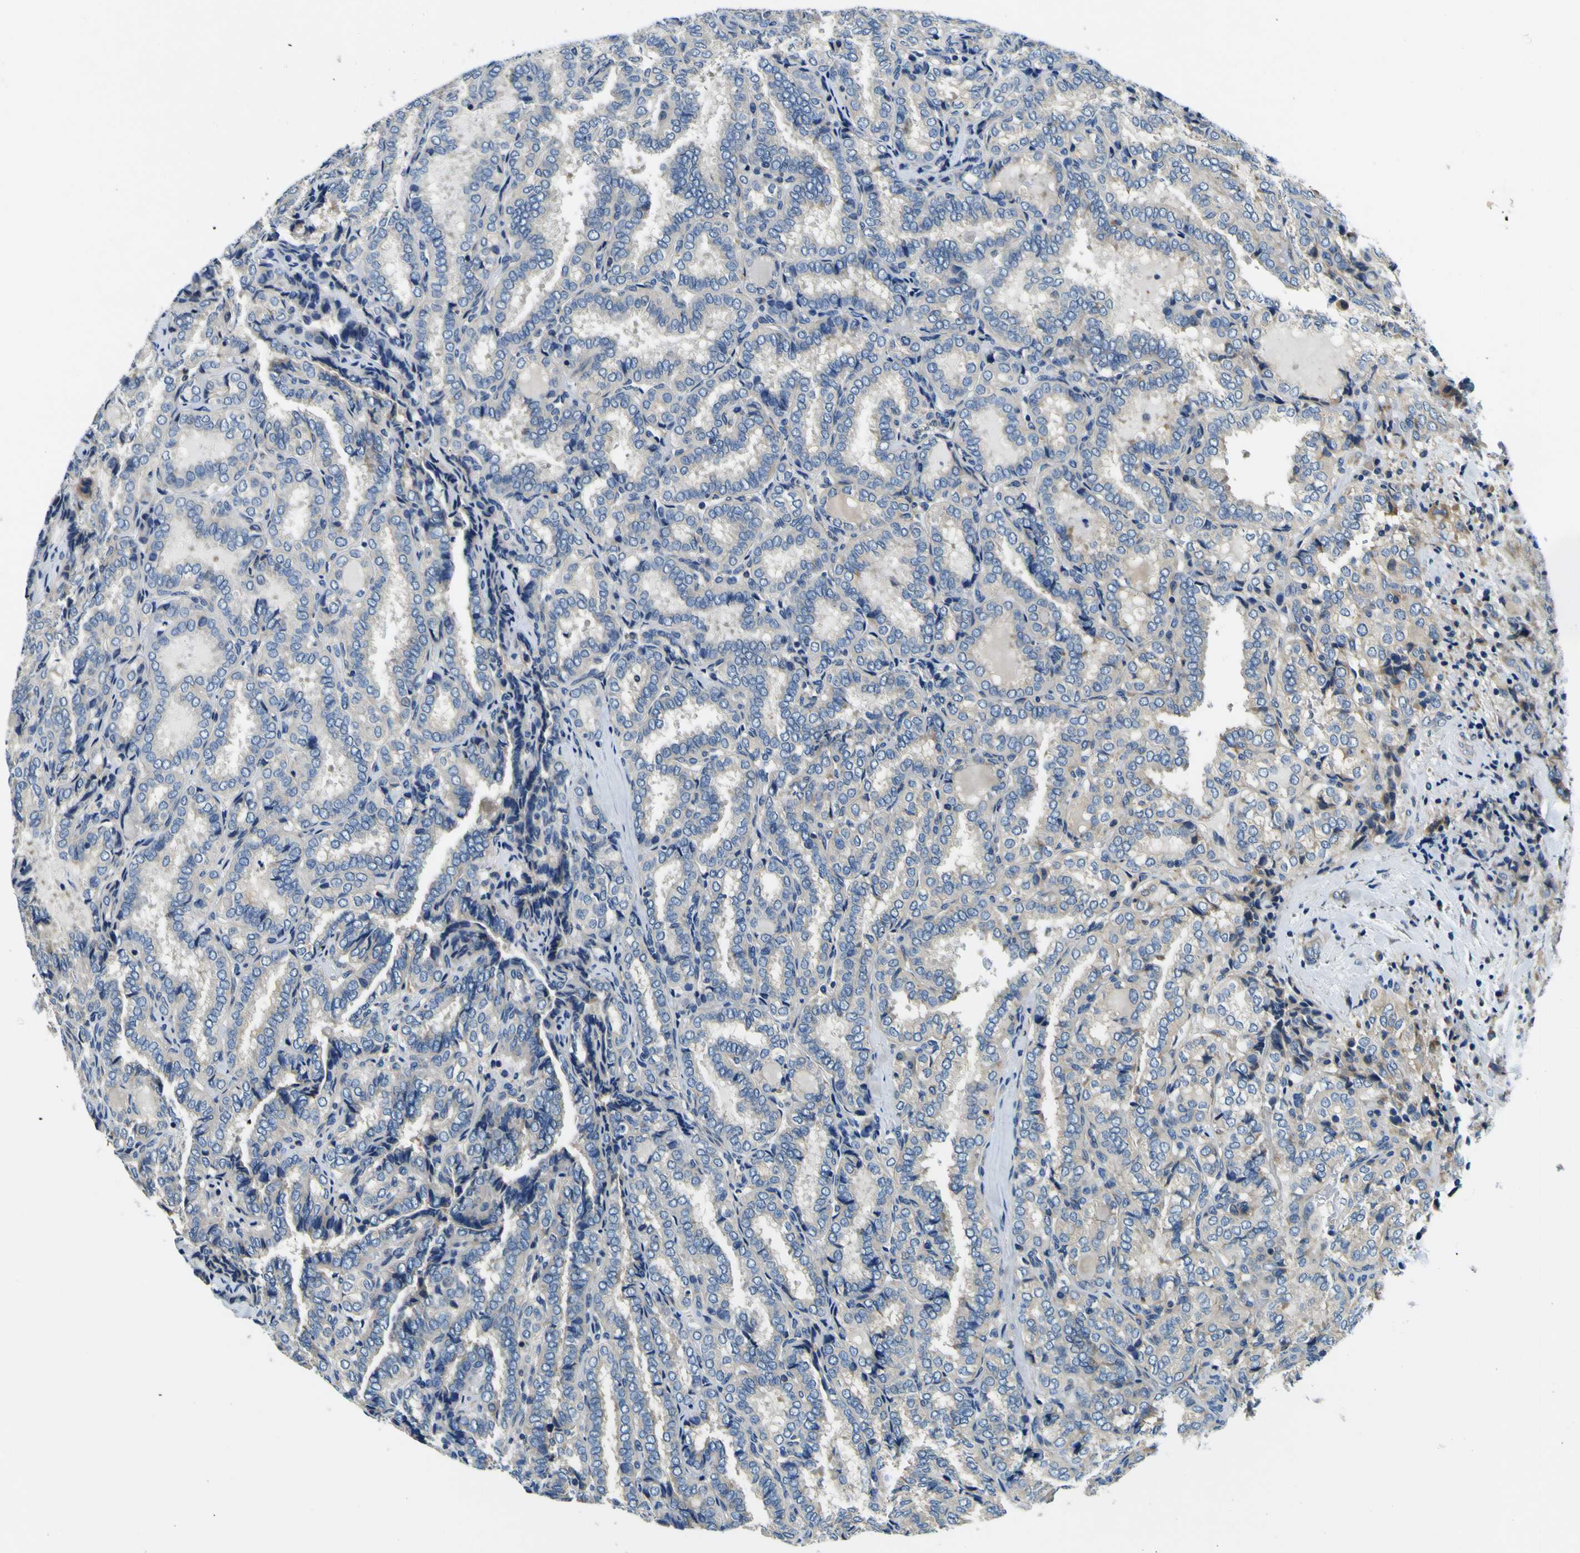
{"staining": {"intensity": "negative", "quantity": "none", "location": "none"}, "tissue": "thyroid cancer", "cell_type": "Tumor cells", "image_type": "cancer", "snomed": [{"axis": "morphology", "description": "Normal tissue, NOS"}, {"axis": "morphology", "description": "Papillary adenocarcinoma, NOS"}, {"axis": "topography", "description": "Thyroid gland"}], "caption": "Immunohistochemical staining of papillary adenocarcinoma (thyroid) displays no significant expression in tumor cells. The staining was performed using DAB (3,3'-diaminobenzidine) to visualize the protein expression in brown, while the nuclei were stained in blue with hematoxylin (Magnification: 20x).", "gene": "CLSTN1", "patient": {"sex": "female", "age": 30}}